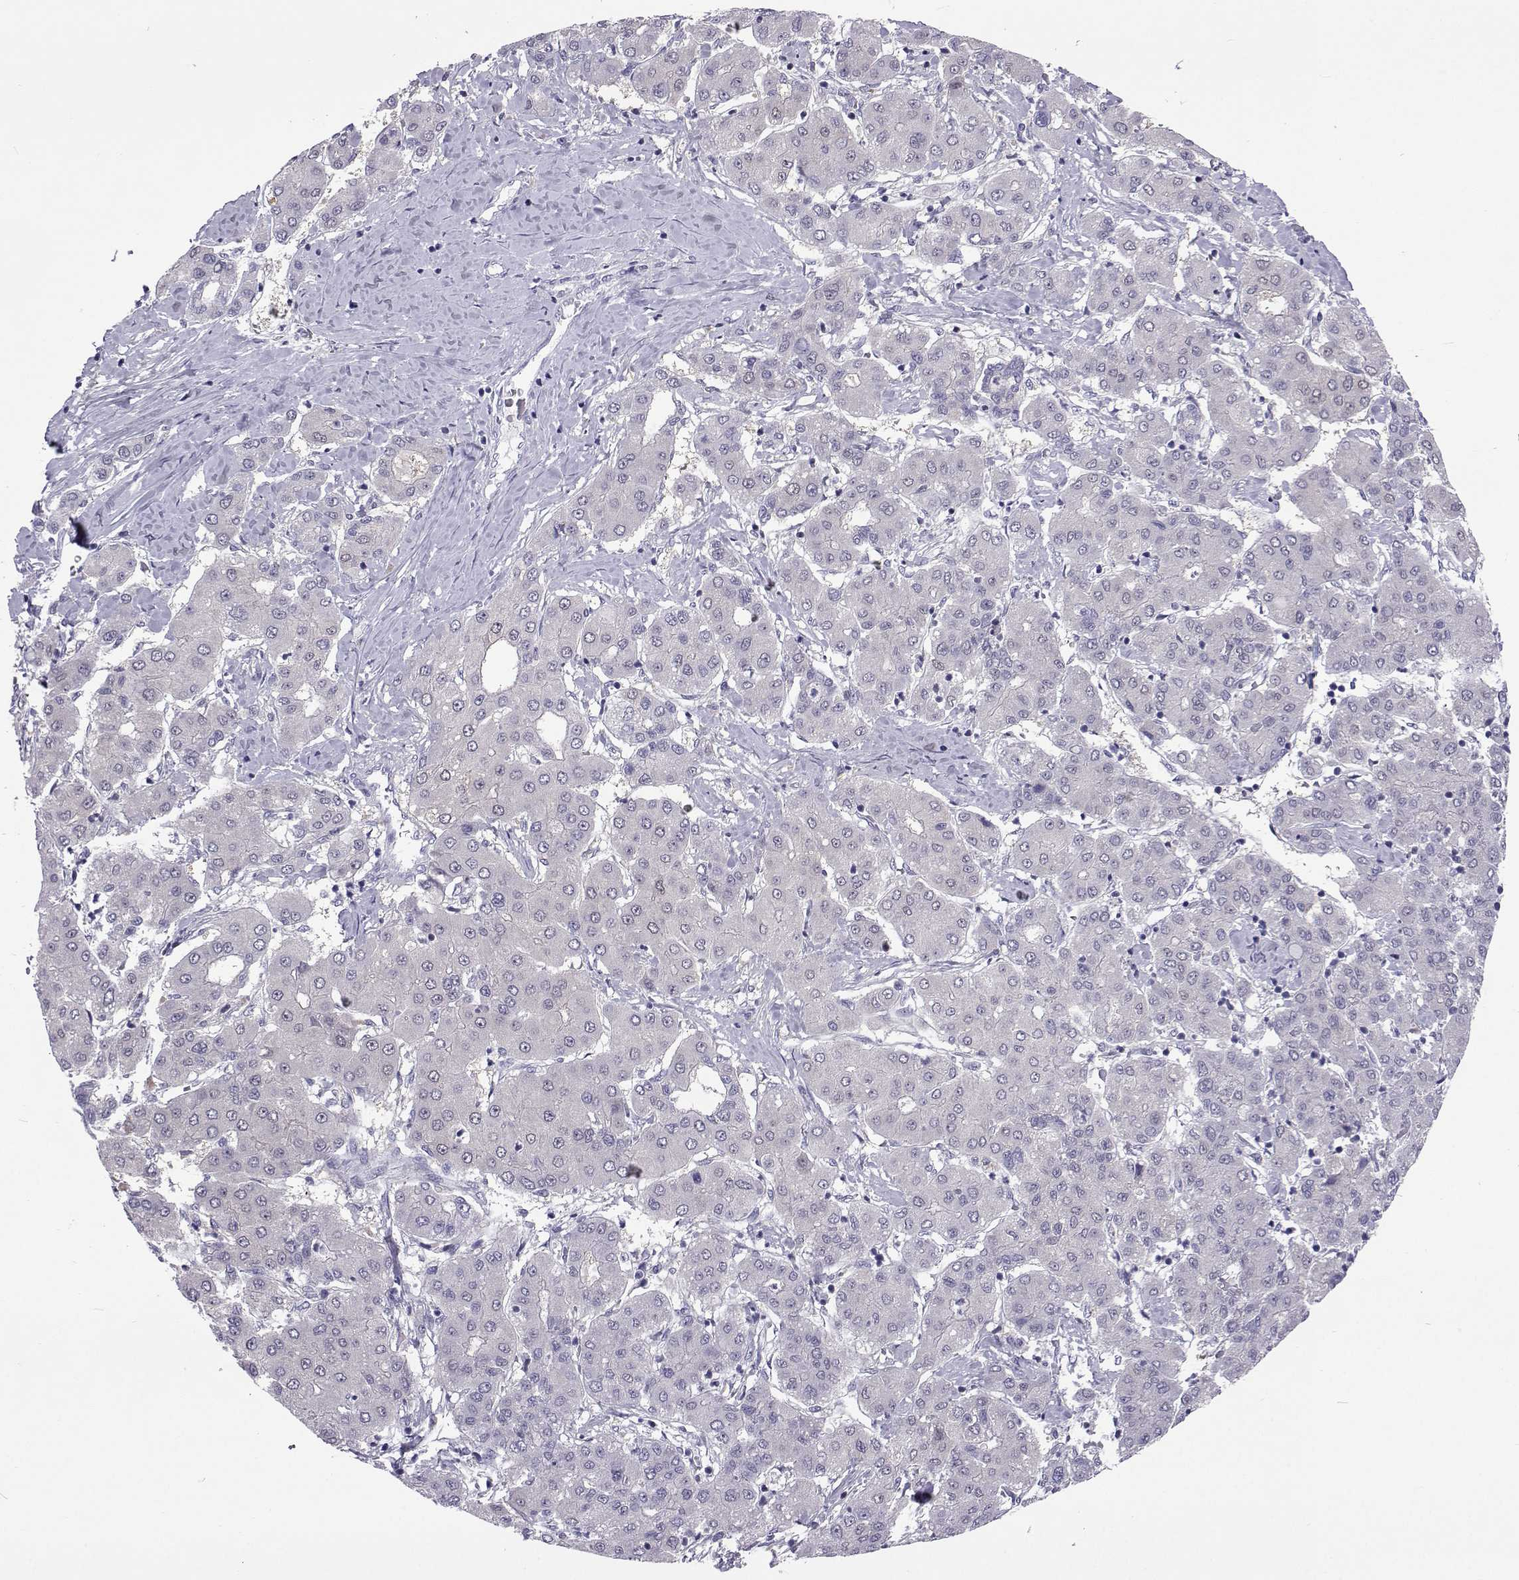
{"staining": {"intensity": "negative", "quantity": "none", "location": "none"}, "tissue": "liver cancer", "cell_type": "Tumor cells", "image_type": "cancer", "snomed": [{"axis": "morphology", "description": "Carcinoma, Hepatocellular, NOS"}, {"axis": "topography", "description": "Liver"}], "caption": "Immunohistochemistry micrograph of liver cancer (hepatocellular carcinoma) stained for a protein (brown), which exhibits no staining in tumor cells.", "gene": "GALM", "patient": {"sex": "male", "age": 65}}